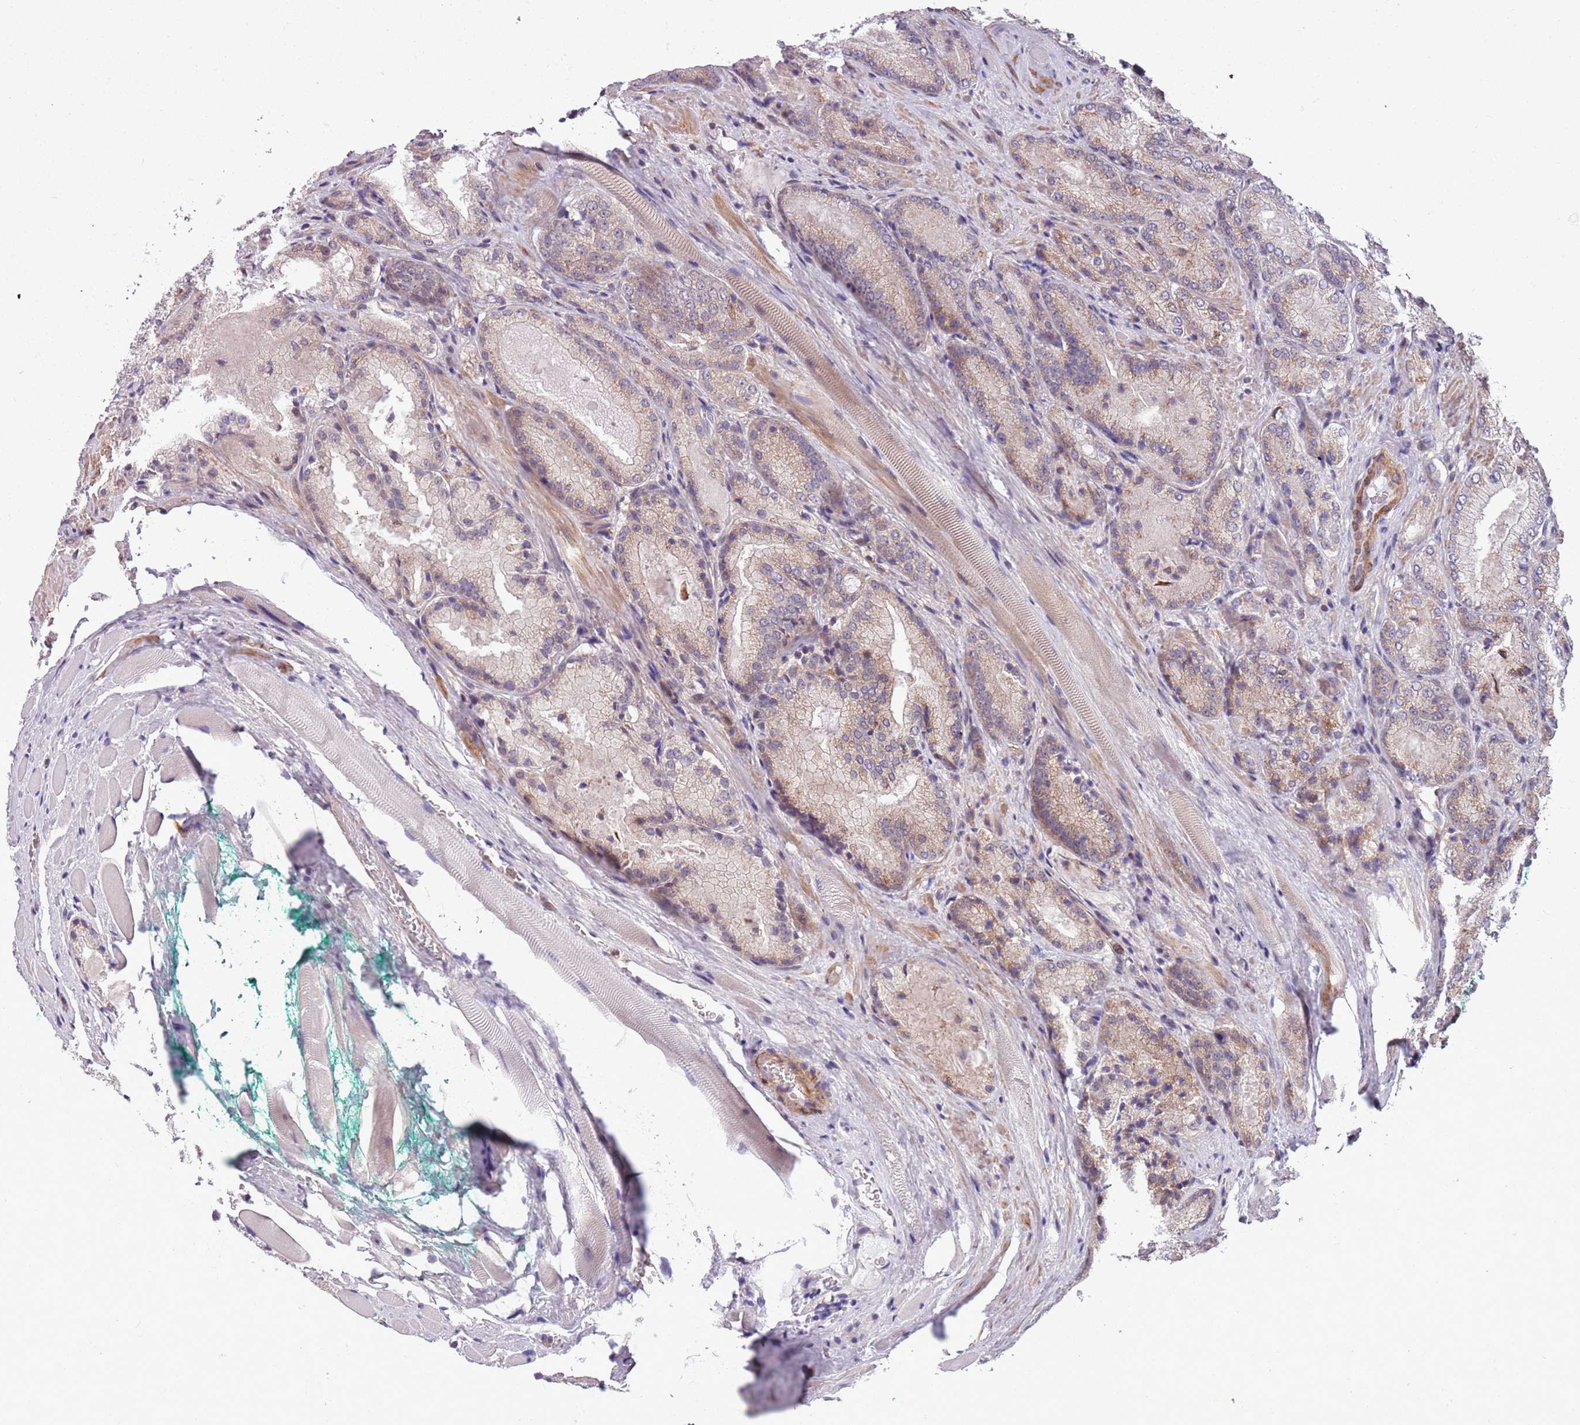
{"staining": {"intensity": "weak", "quantity": "25%-75%", "location": "cytoplasmic/membranous"}, "tissue": "prostate cancer", "cell_type": "Tumor cells", "image_type": "cancer", "snomed": [{"axis": "morphology", "description": "Adenocarcinoma, Low grade"}, {"axis": "topography", "description": "Prostate"}], "caption": "Immunohistochemical staining of prostate cancer (low-grade adenocarcinoma) reveals weak cytoplasmic/membranous protein positivity in about 25%-75% of tumor cells. (brown staining indicates protein expression, while blue staining denotes nuclei).", "gene": "JAML", "patient": {"sex": "male", "age": 74}}